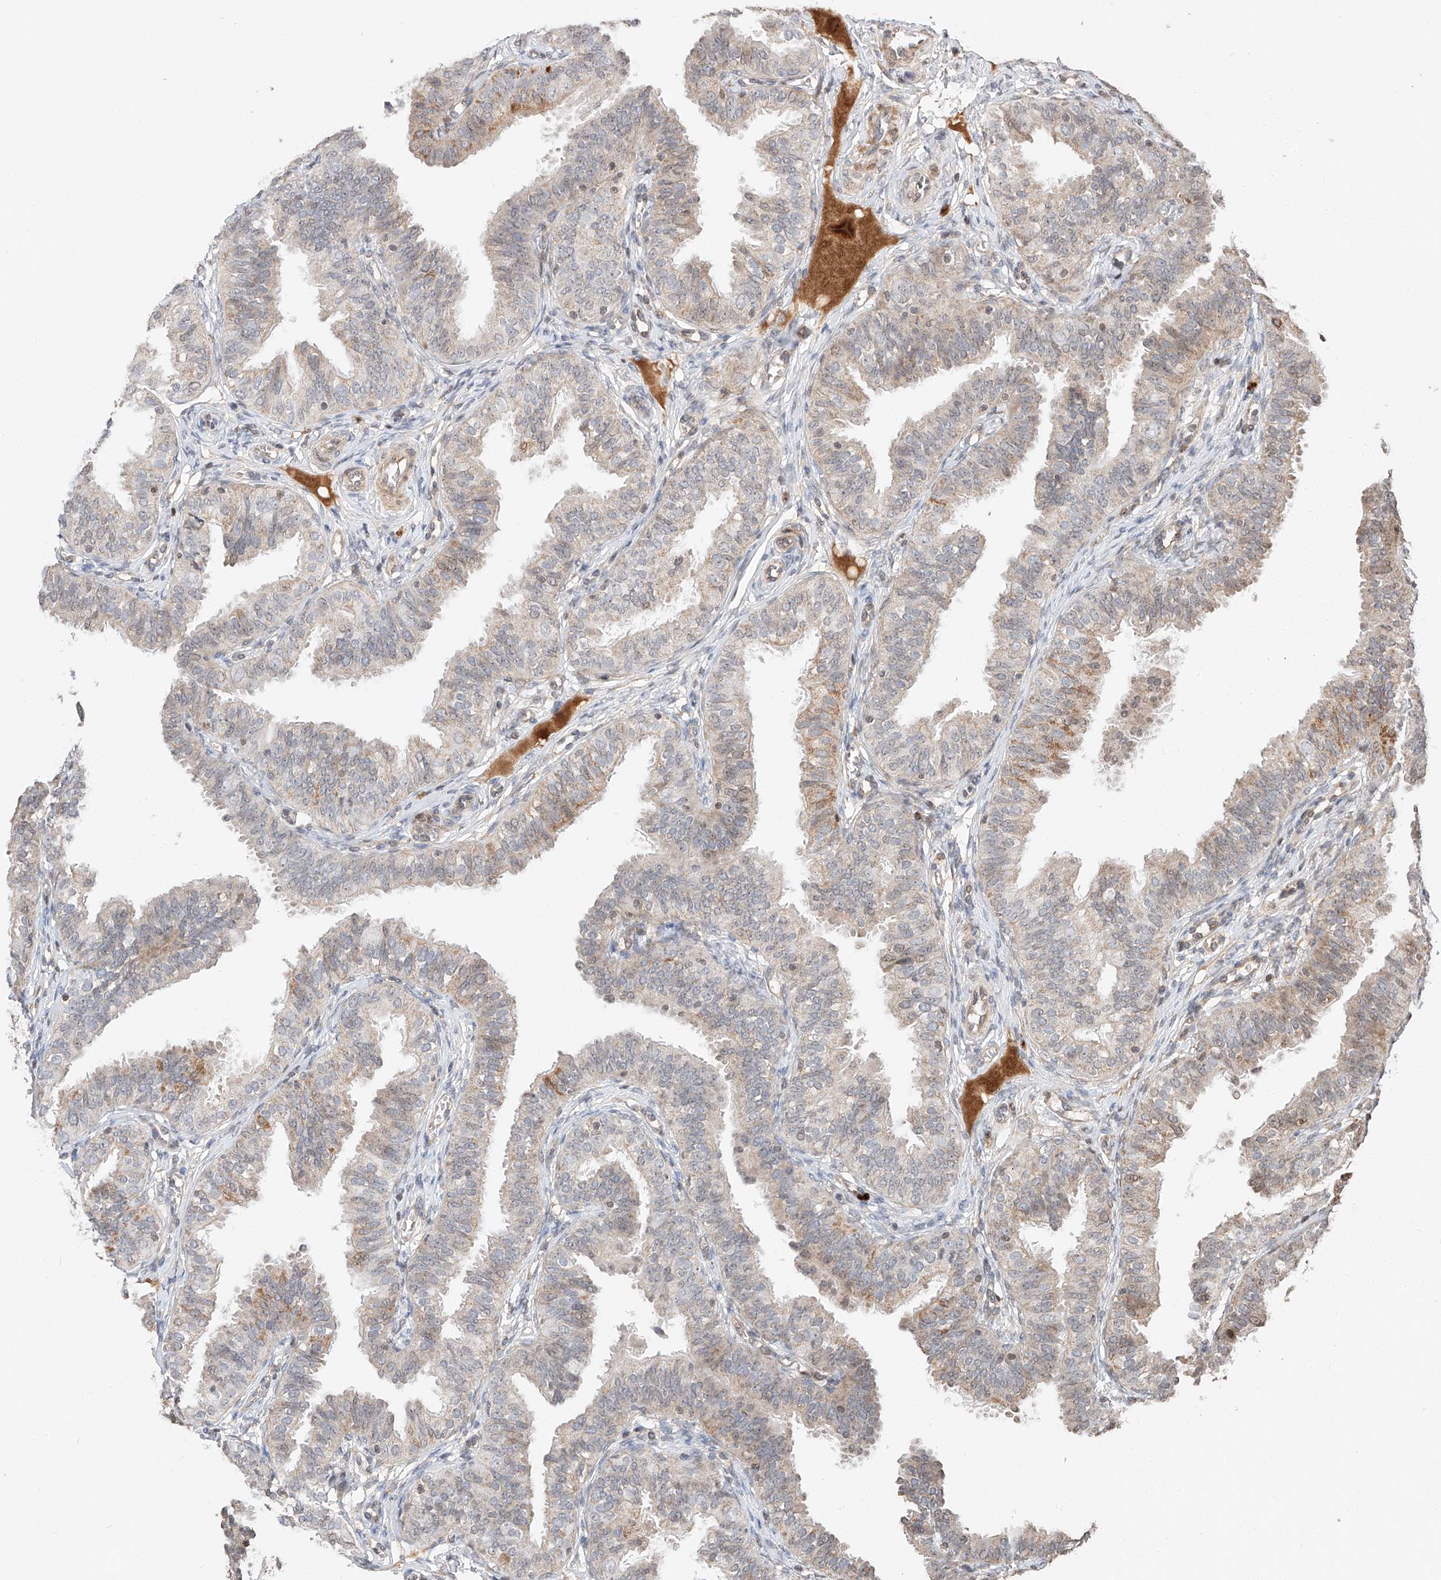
{"staining": {"intensity": "weak", "quantity": "25%-75%", "location": "cytoplasmic/membranous"}, "tissue": "fallopian tube", "cell_type": "Glandular cells", "image_type": "normal", "snomed": [{"axis": "morphology", "description": "Normal tissue, NOS"}, {"axis": "topography", "description": "Fallopian tube"}], "caption": "An immunohistochemistry image of normal tissue is shown. Protein staining in brown highlights weak cytoplasmic/membranous positivity in fallopian tube within glandular cells.", "gene": "ARHGAP33", "patient": {"sex": "female", "age": 35}}